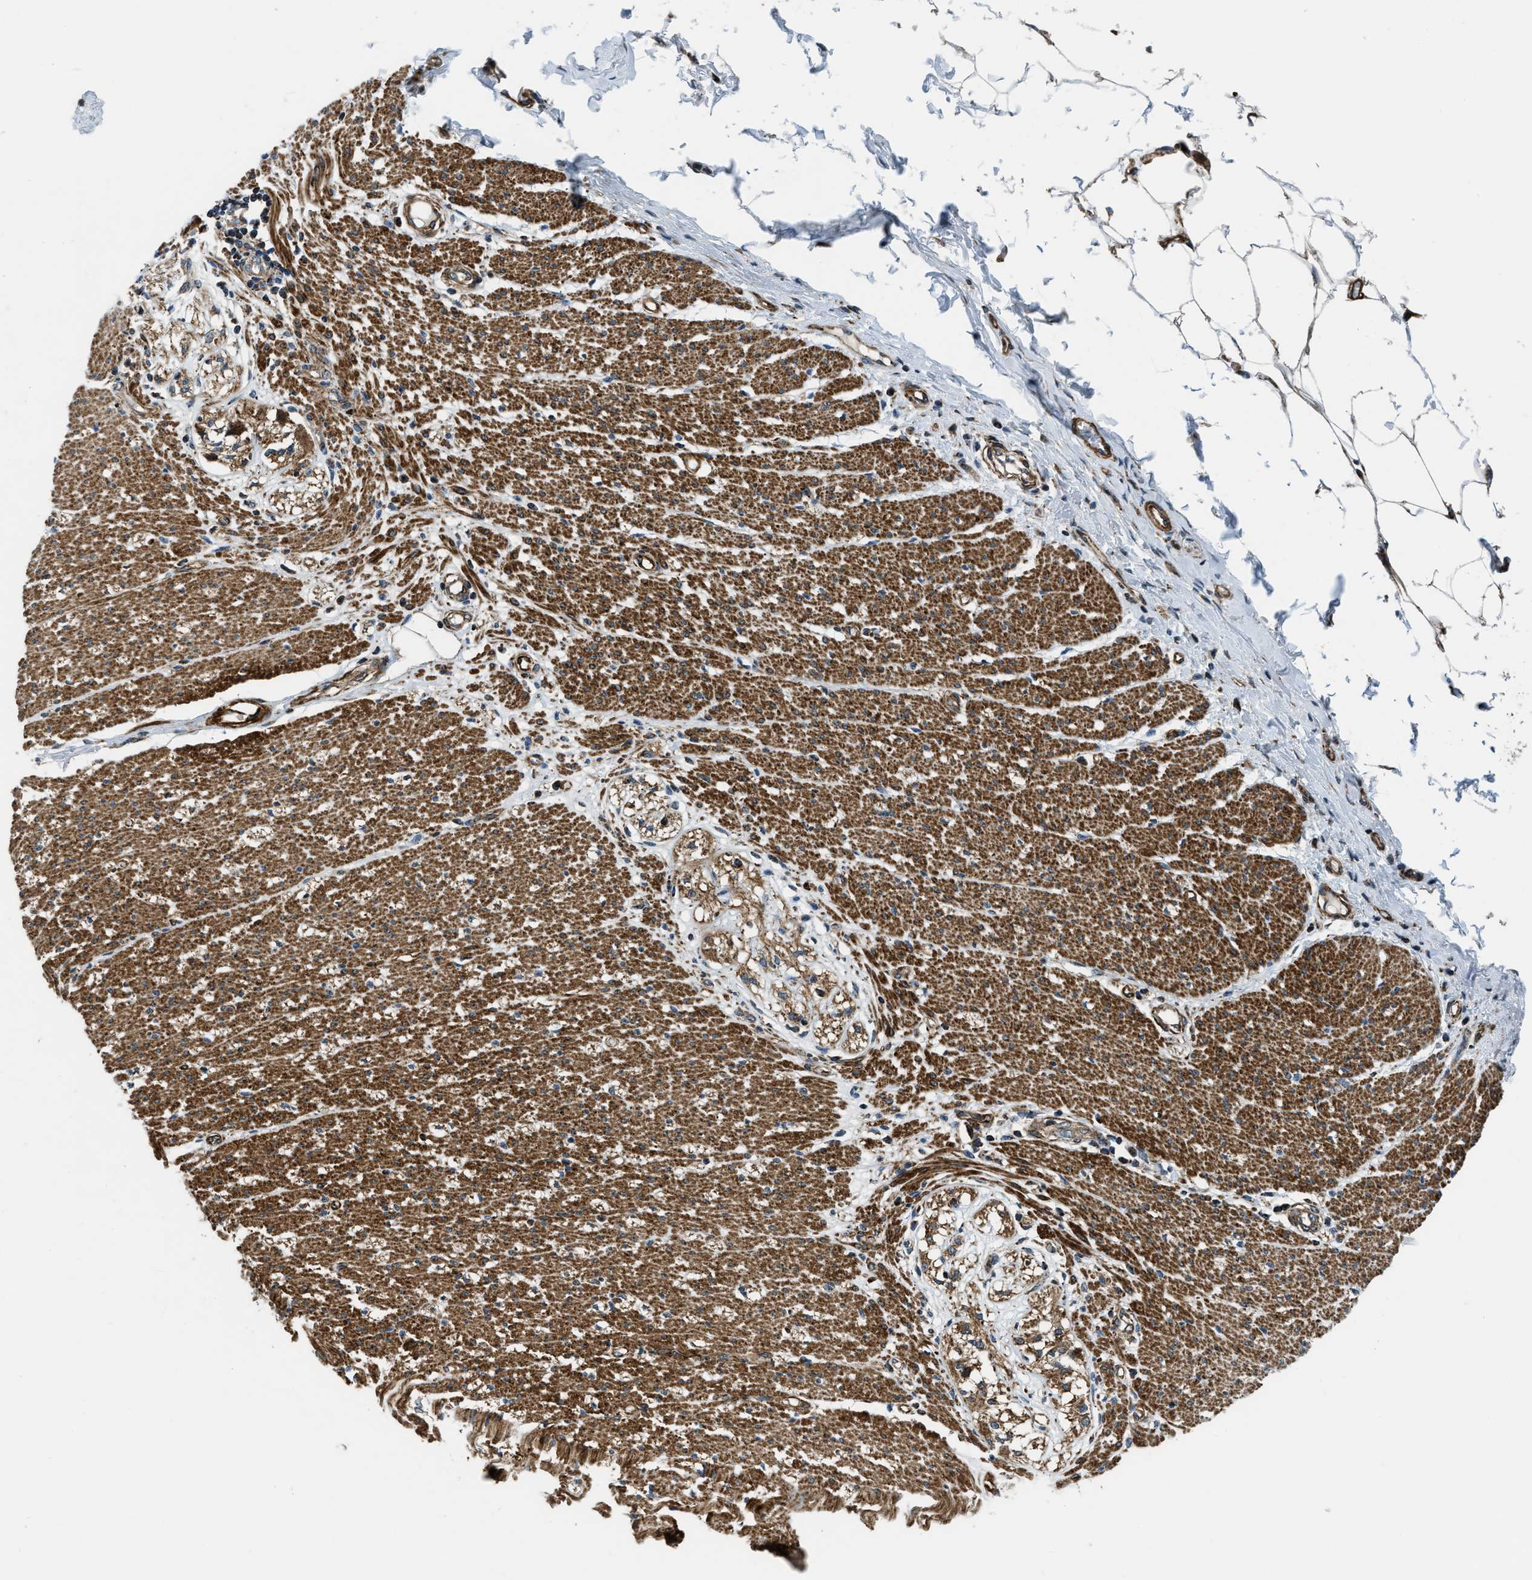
{"staining": {"intensity": "strong", "quantity": ">75%", "location": "cytoplasmic/membranous"}, "tissue": "smooth muscle", "cell_type": "Smooth muscle cells", "image_type": "normal", "snomed": [{"axis": "morphology", "description": "Normal tissue, NOS"}, {"axis": "morphology", "description": "Adenocarcinoma, NOS"}, {"axis": "topography", "description": "Colon"}, {"axis": "topography", "description": "Peripheral nerve tissue"}], "caption": "Normal smooth muscle exhibits strong cytoplasmic/membranous expression in approximately >75% of smooth muscle cells.", "gene": "GSDME", "patient": {"sex": "male", "age": 14}}